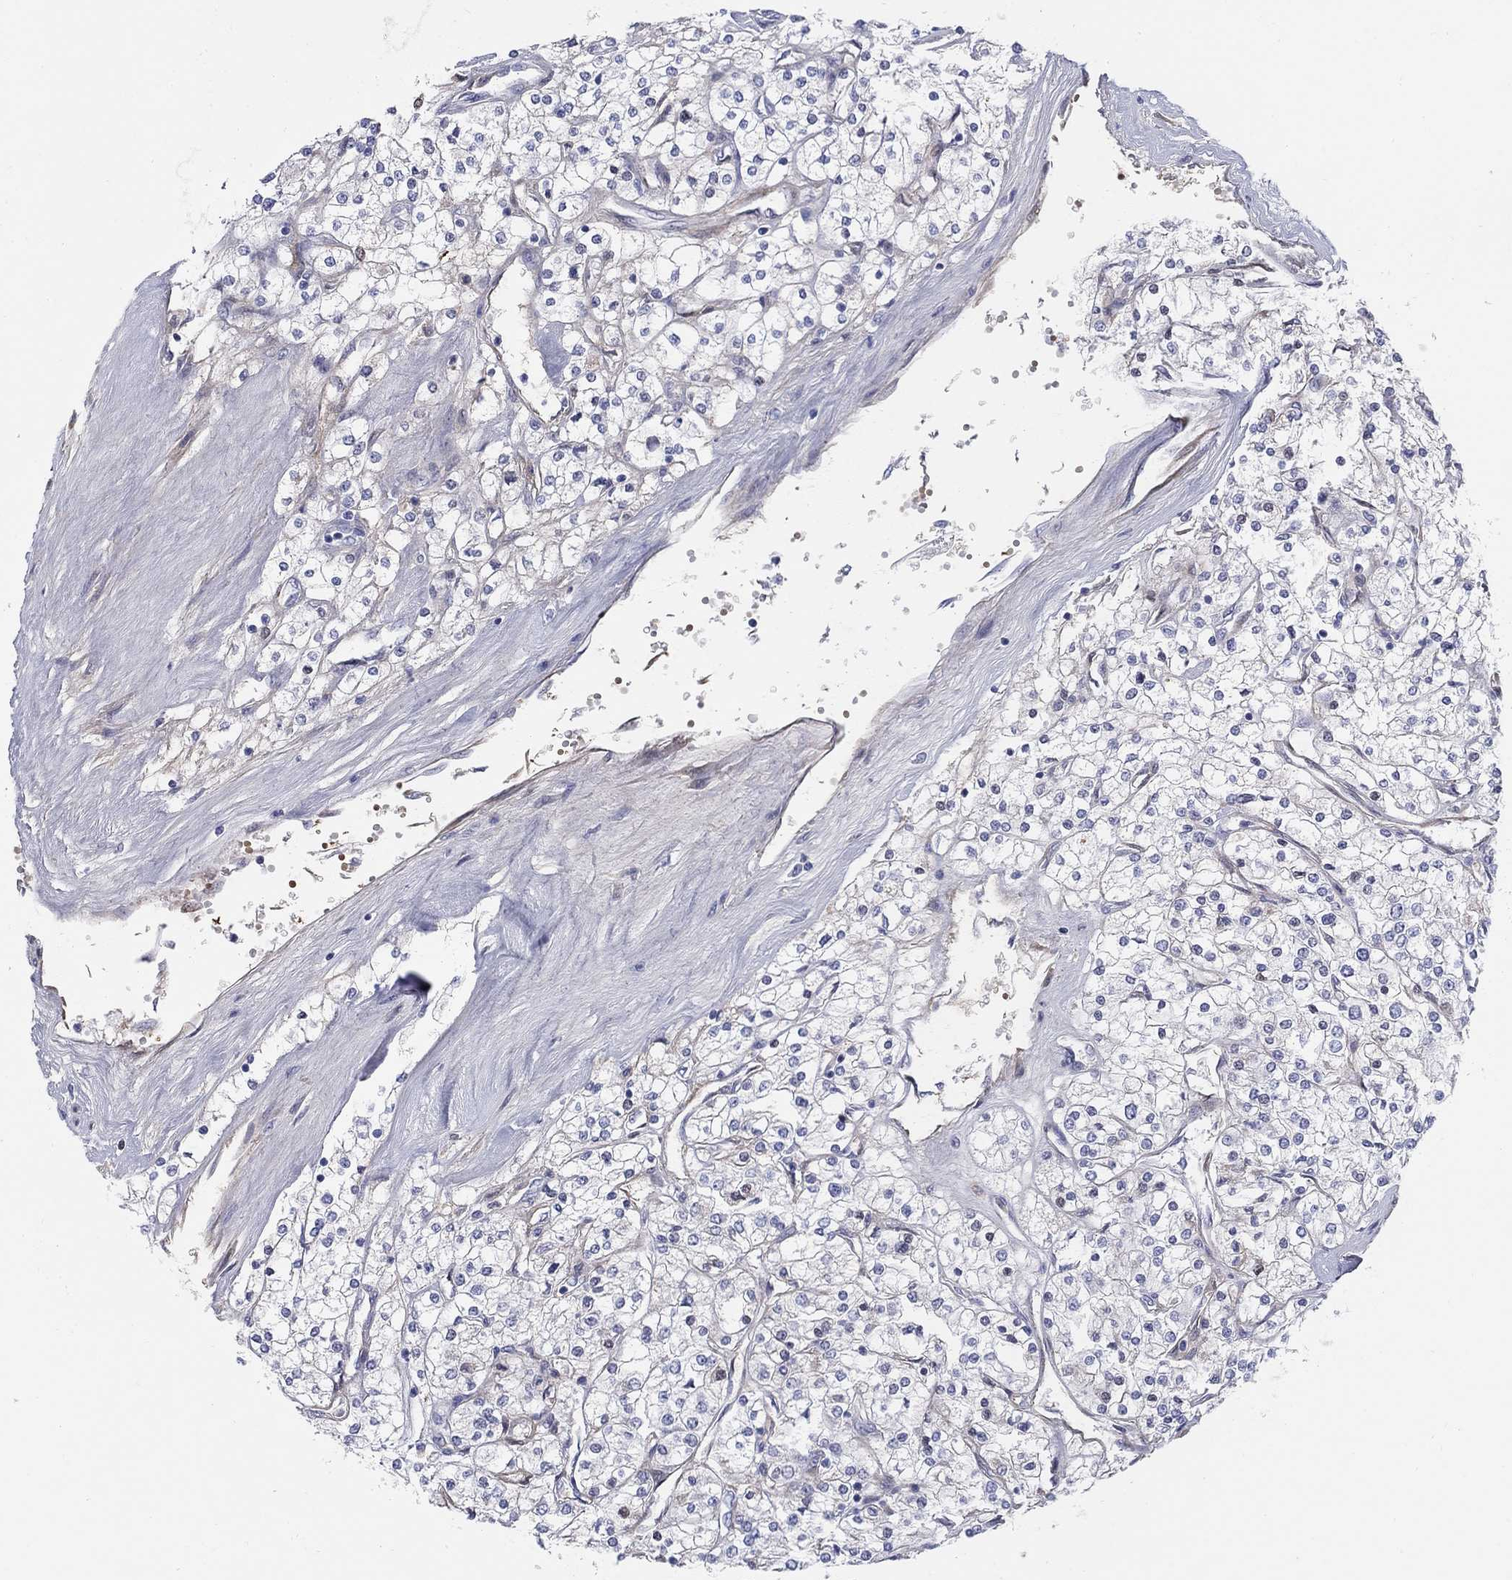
{"staining": {"intensity": "negative", "quantity": "none", "location": "none"}, "tissue": "renal cancer", "cell_type": "Tumor cells", "image_type": "cancer", "snomed": [{"axis": "morphology", "description": "Adenocarcinoma, NOS"}, {"axis": "topography", "description": "Kidney"}], "caption": "An image of human renal cancer is negative for staining in tumor cells.", "gene": "HEATR4", "patient": {"sex": "male", "age": 80}}